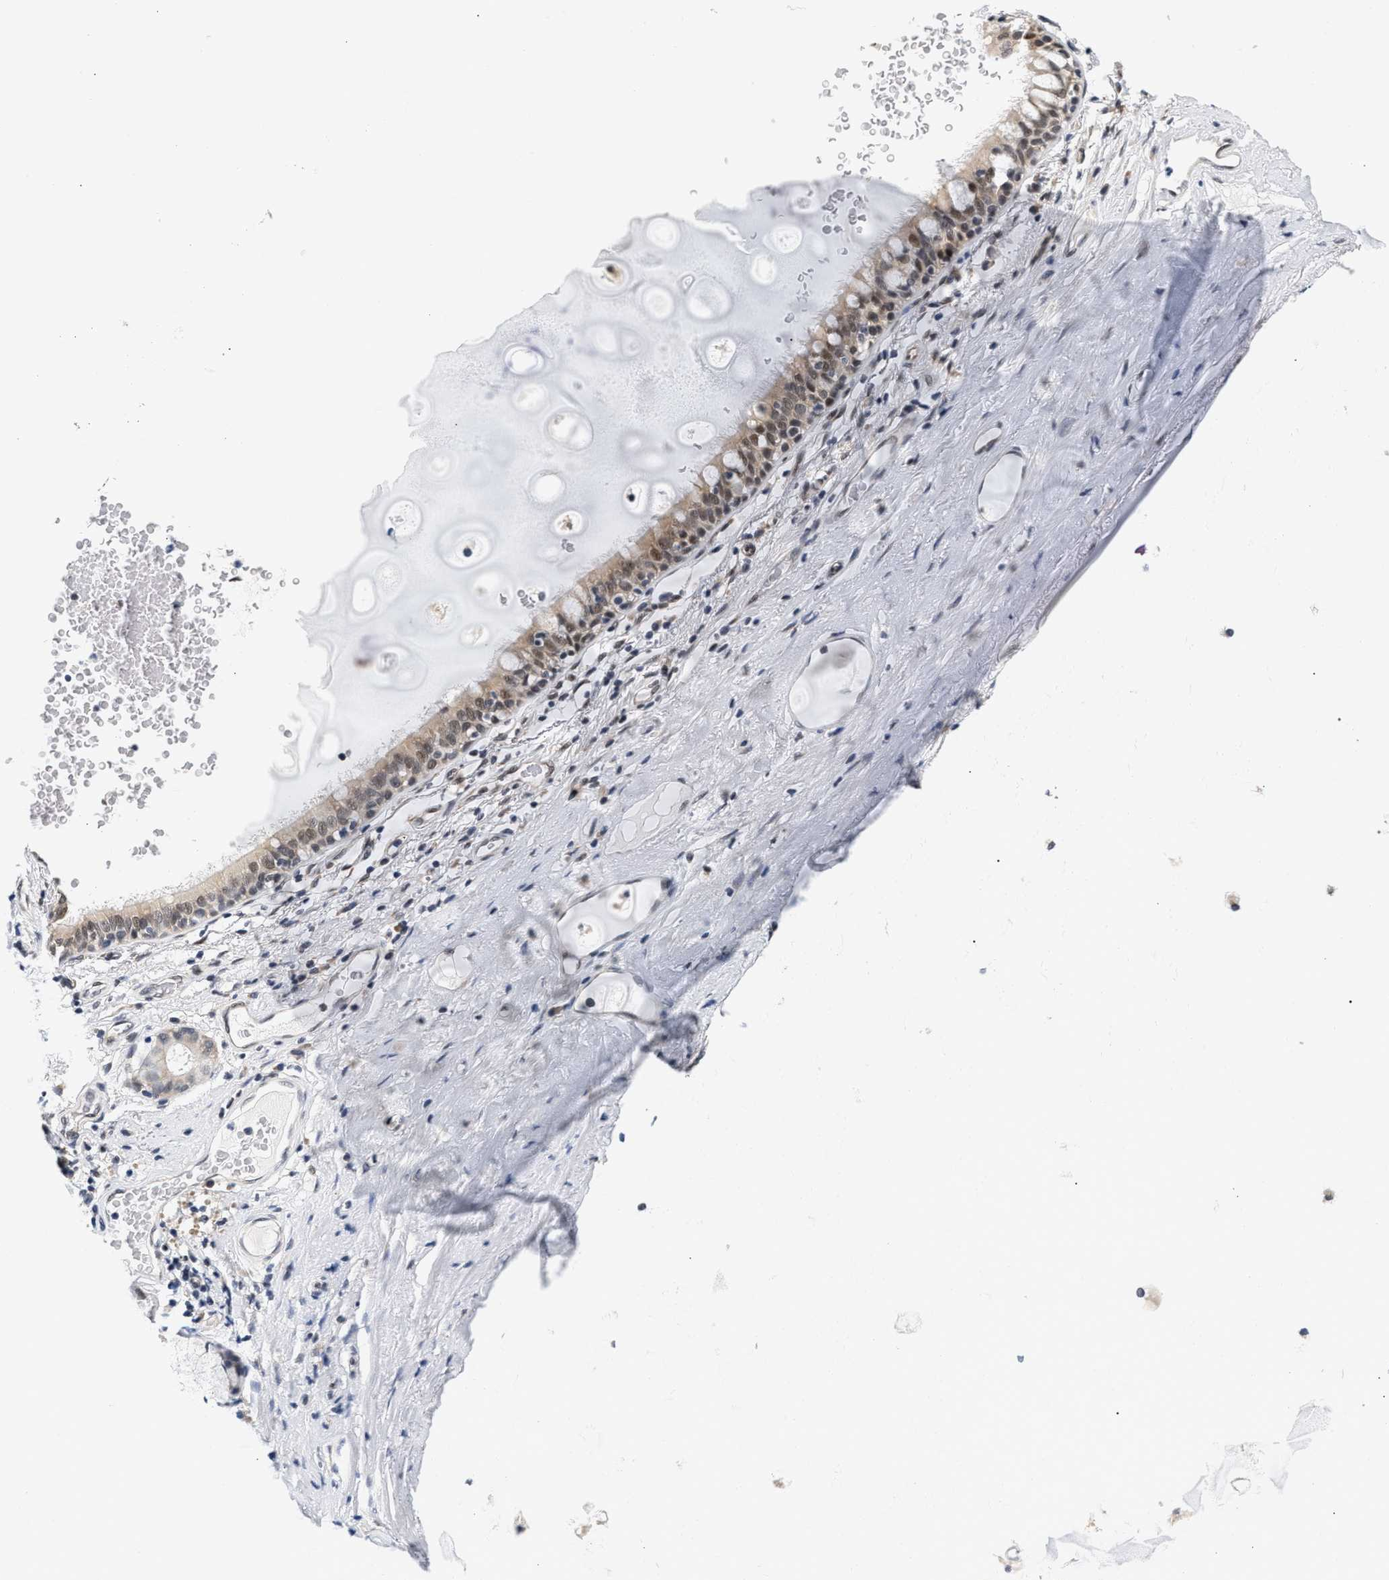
{"staining": {"intensity": "weak", "quantity": ">75%", "location": "cytoplasmic/membranous,nuclear"}, "tissue": "bronchus", "cell_type": "Respiratory epithelial cells", "image_type": "normal", "snomed": [{"axis": "morphology", "description": "Normal tissue, NOS"}, {"axis": "morphology", "description": "Inflammation, NOS"}, {"axis": "topography", "description": "Cartilage tissue"}, {"axis": "topography", "description": "Bronchus"}], "caption": "Immunohistochemistry staining of normal bronchus, which displays low levels of weak cytoplasmic/membranous,nuclear staining in about >75% of respiratory epithelial cells indicating weak cytoplasmic/membranous,nuclear protein positivity. The staining was performed using DAB (3,3'-diaminobenzidine) (brown) for protein detection and nuclei were counterstained in hematoxylin (blue).", "gene": "THOC1", "patient": {"sex": "male", "age": 77}}